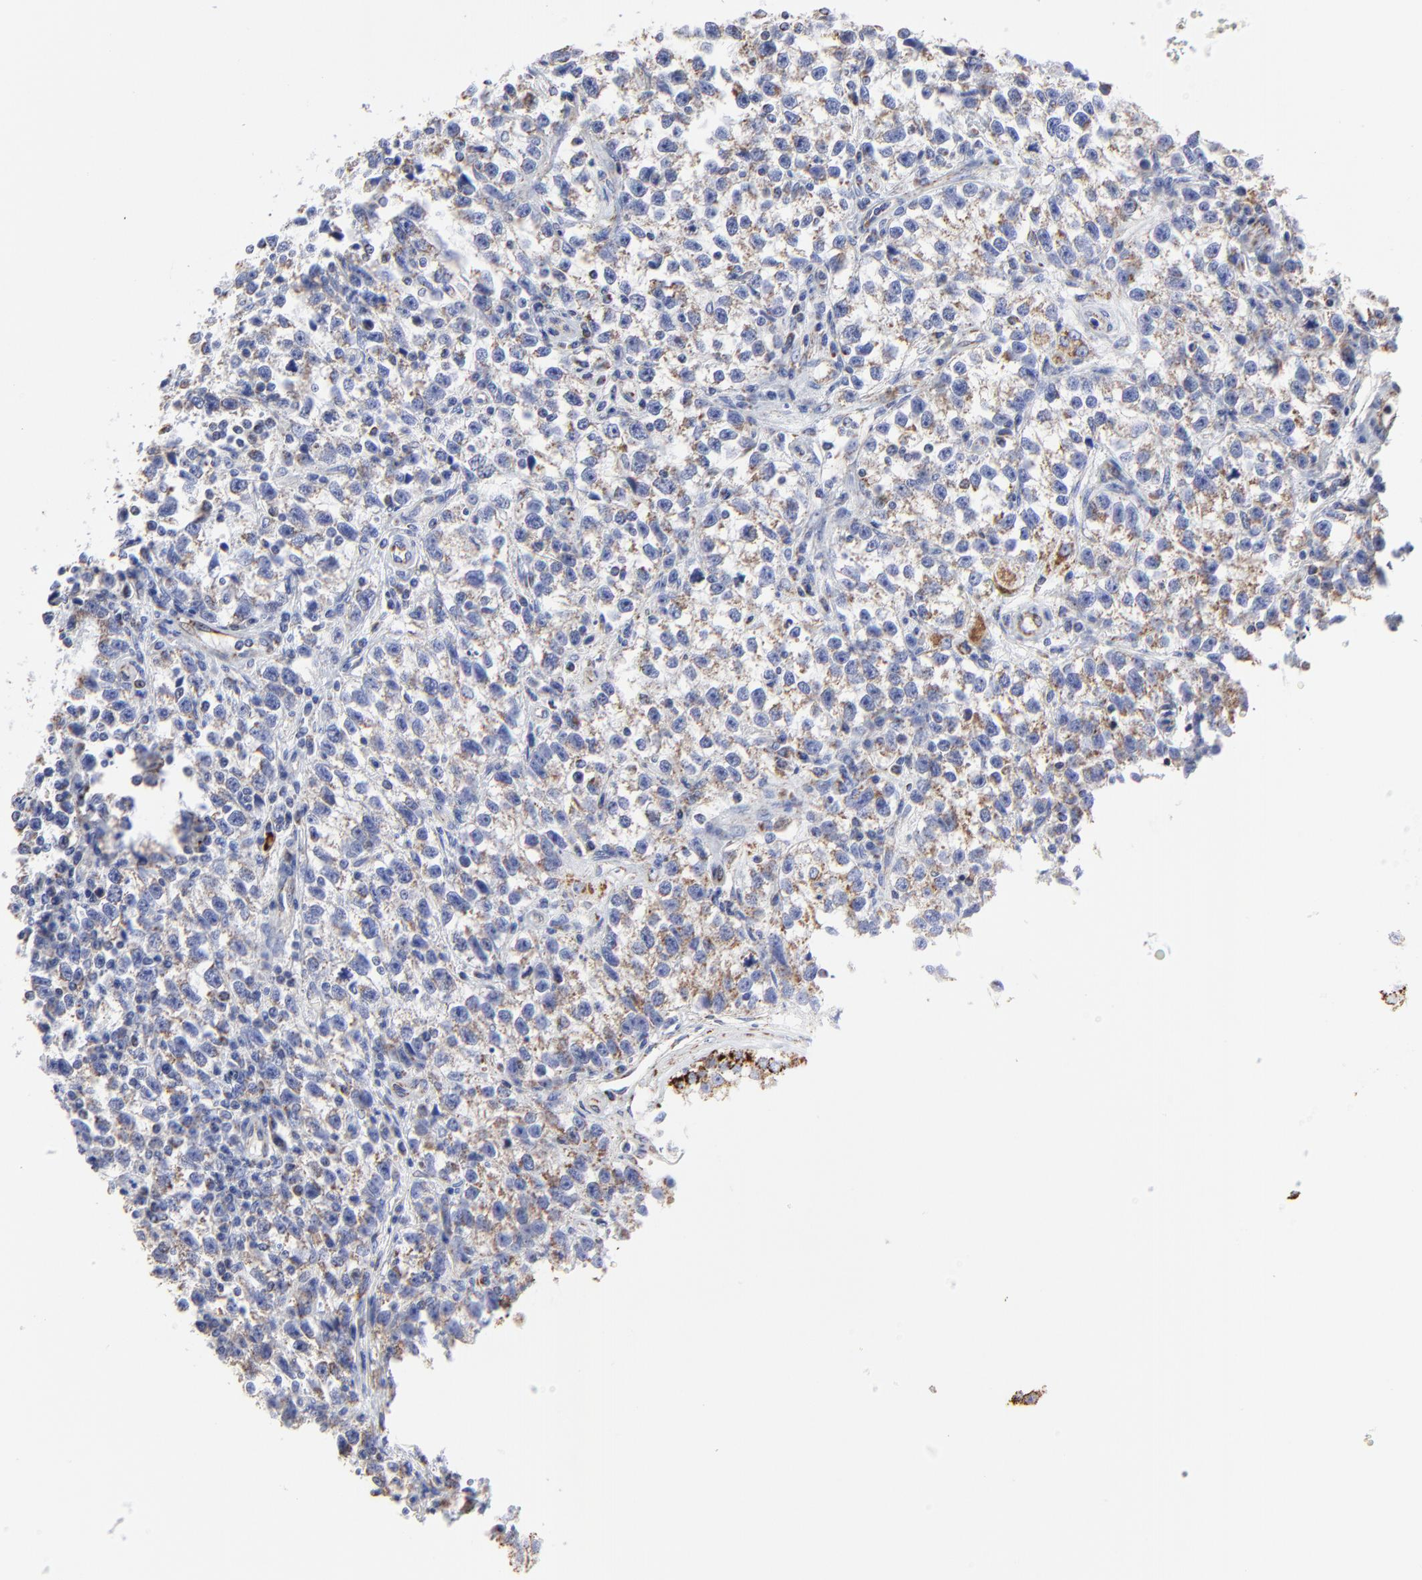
{"staining": {"intensity": "weak", "quantity": "<25%", "location": "cytoplasmic/membranous"}, "tissue": "testis cancer", "cell_type": "Tumor cells", "image_type": "cancer", "snomed": [{"axis": "morphology", "description": "Seminoma, NOS"}, {"axis": "topography", "description": "Testis"}], "caption": "Human testis cancer stained for a protein using immunohistochemistry (IHC) demonstrates no positivity in tumor cells.", "gene": "PINK1", "patient": {"sex": "male", "age": 38}}